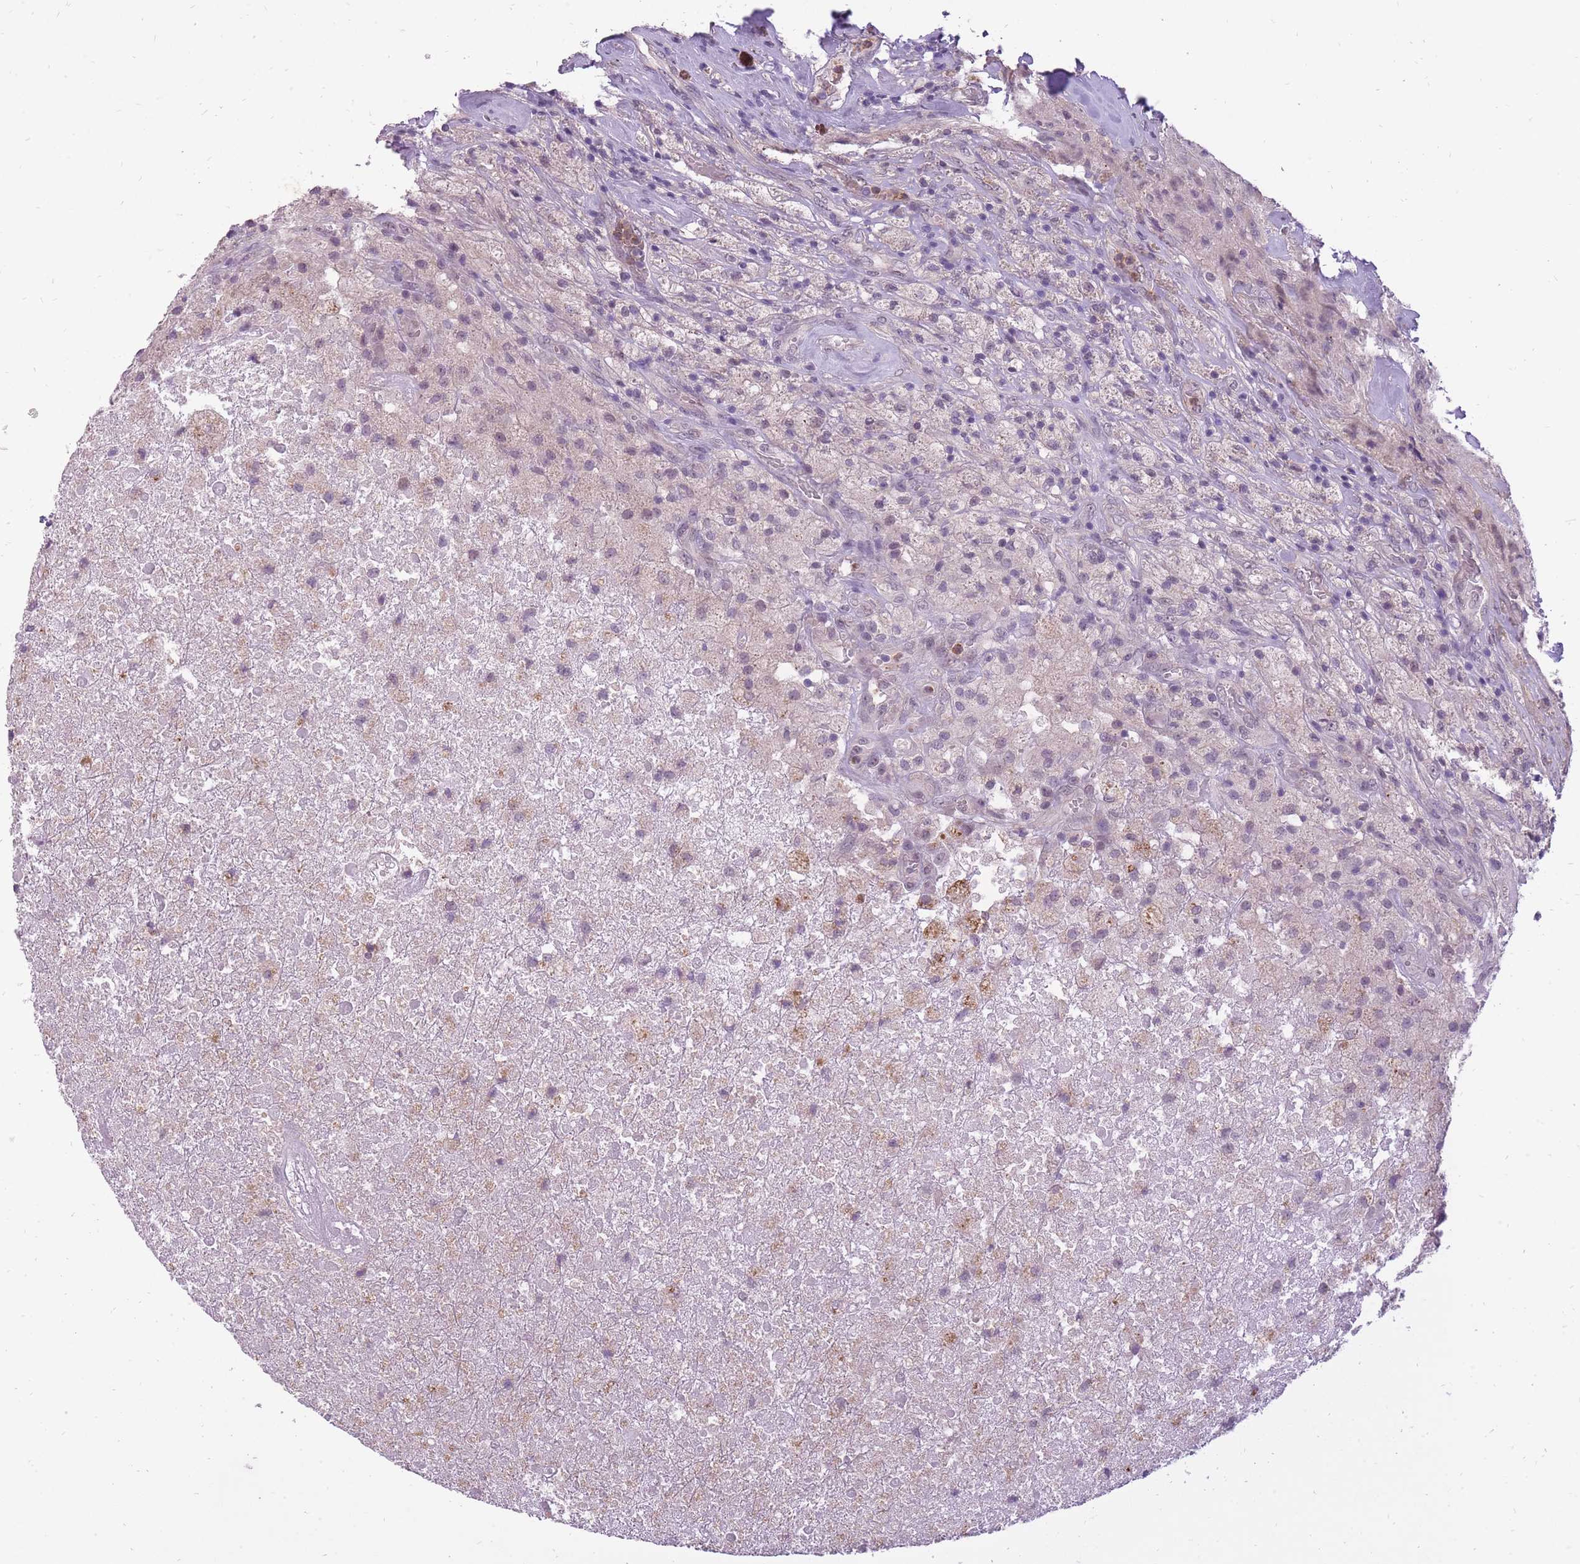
{"staining": {"intensity": "weak", "quantity": "<25%", "location": "nuclear"}, "tissue": "glioma", "cell_type": "Tumor cells", "image_type": "cancer", "snomed": [{"axis": "morphology", "description": "Glioma, malignant, High grade"}, {"axis": "topography", "description": "Brain"}], "caption": "The image reveals no staining of tumor cells in glioma. (Stains: DAB immunohistochemistry with hematoxylin counter stain, Microscopy: brightfield microscopy at high magnification).", "gene": "TIGD1", "patient": {"sex": "male", "age": 69}}